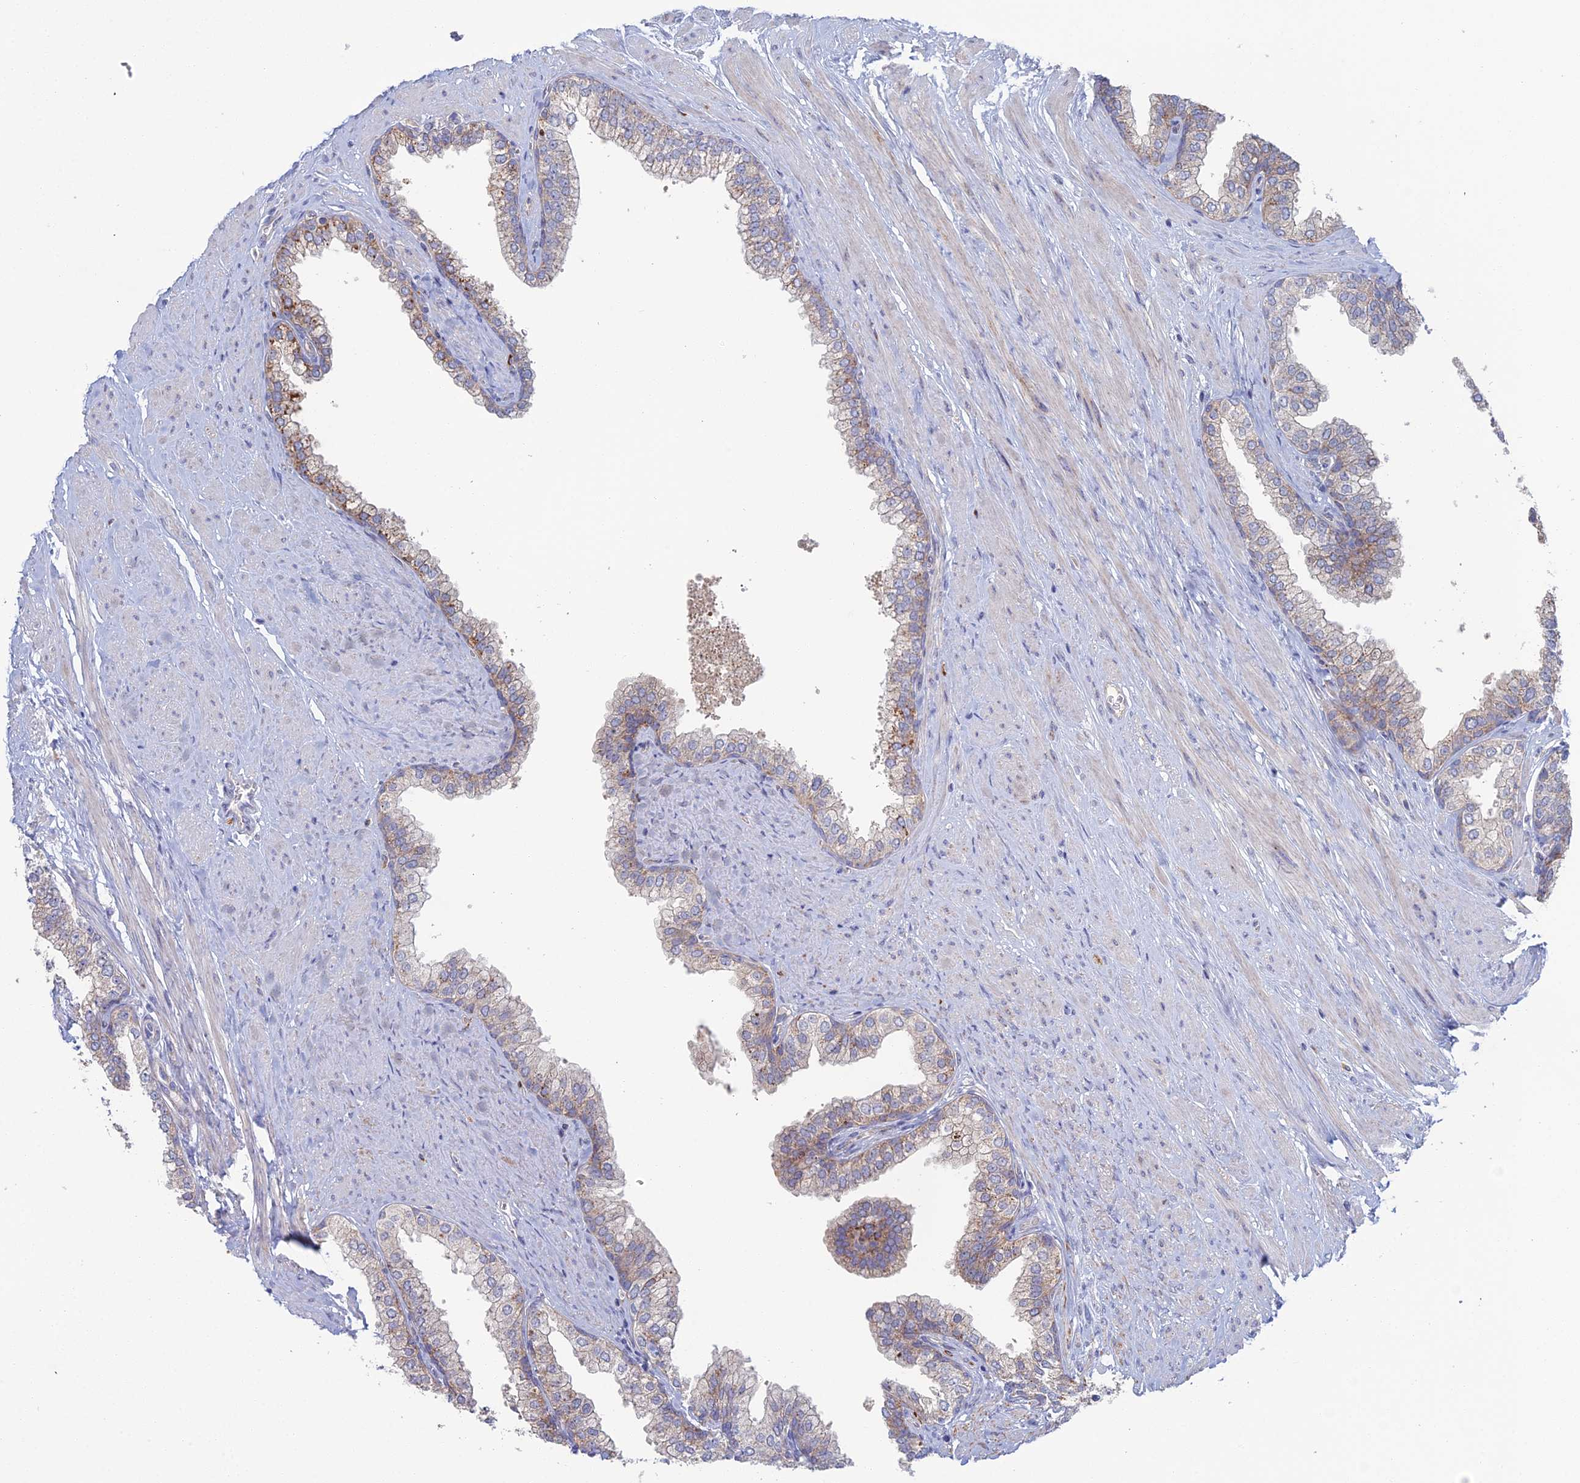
{"staining": {"intensity": "strong", "quantity": "25%-75%", "location": "cytoplasmic/membranous"}, "tissue": "prostate", "cell_type": "Glandular cells", "image_type": "normal", "snomed": [{"axis": "morphology", "description": "Normal tissue, NOS"}, {"axis": "morphology", "description": "Urothelial carcinoma, Low grade"}, {"axis": "topography", "description": "Urinary bladder"}, {"axis": "topography", "description": "Prostate"}], "caption": "Glandular cells demonstrate strong cytoplasmic/membranous positivity in about 25%-75% of cells in benign prostate. (Brightfield microscopy of DAB IHC at high magnification).", "gene": "ARL16", "patient": {"sex": "male", "age": 60}}